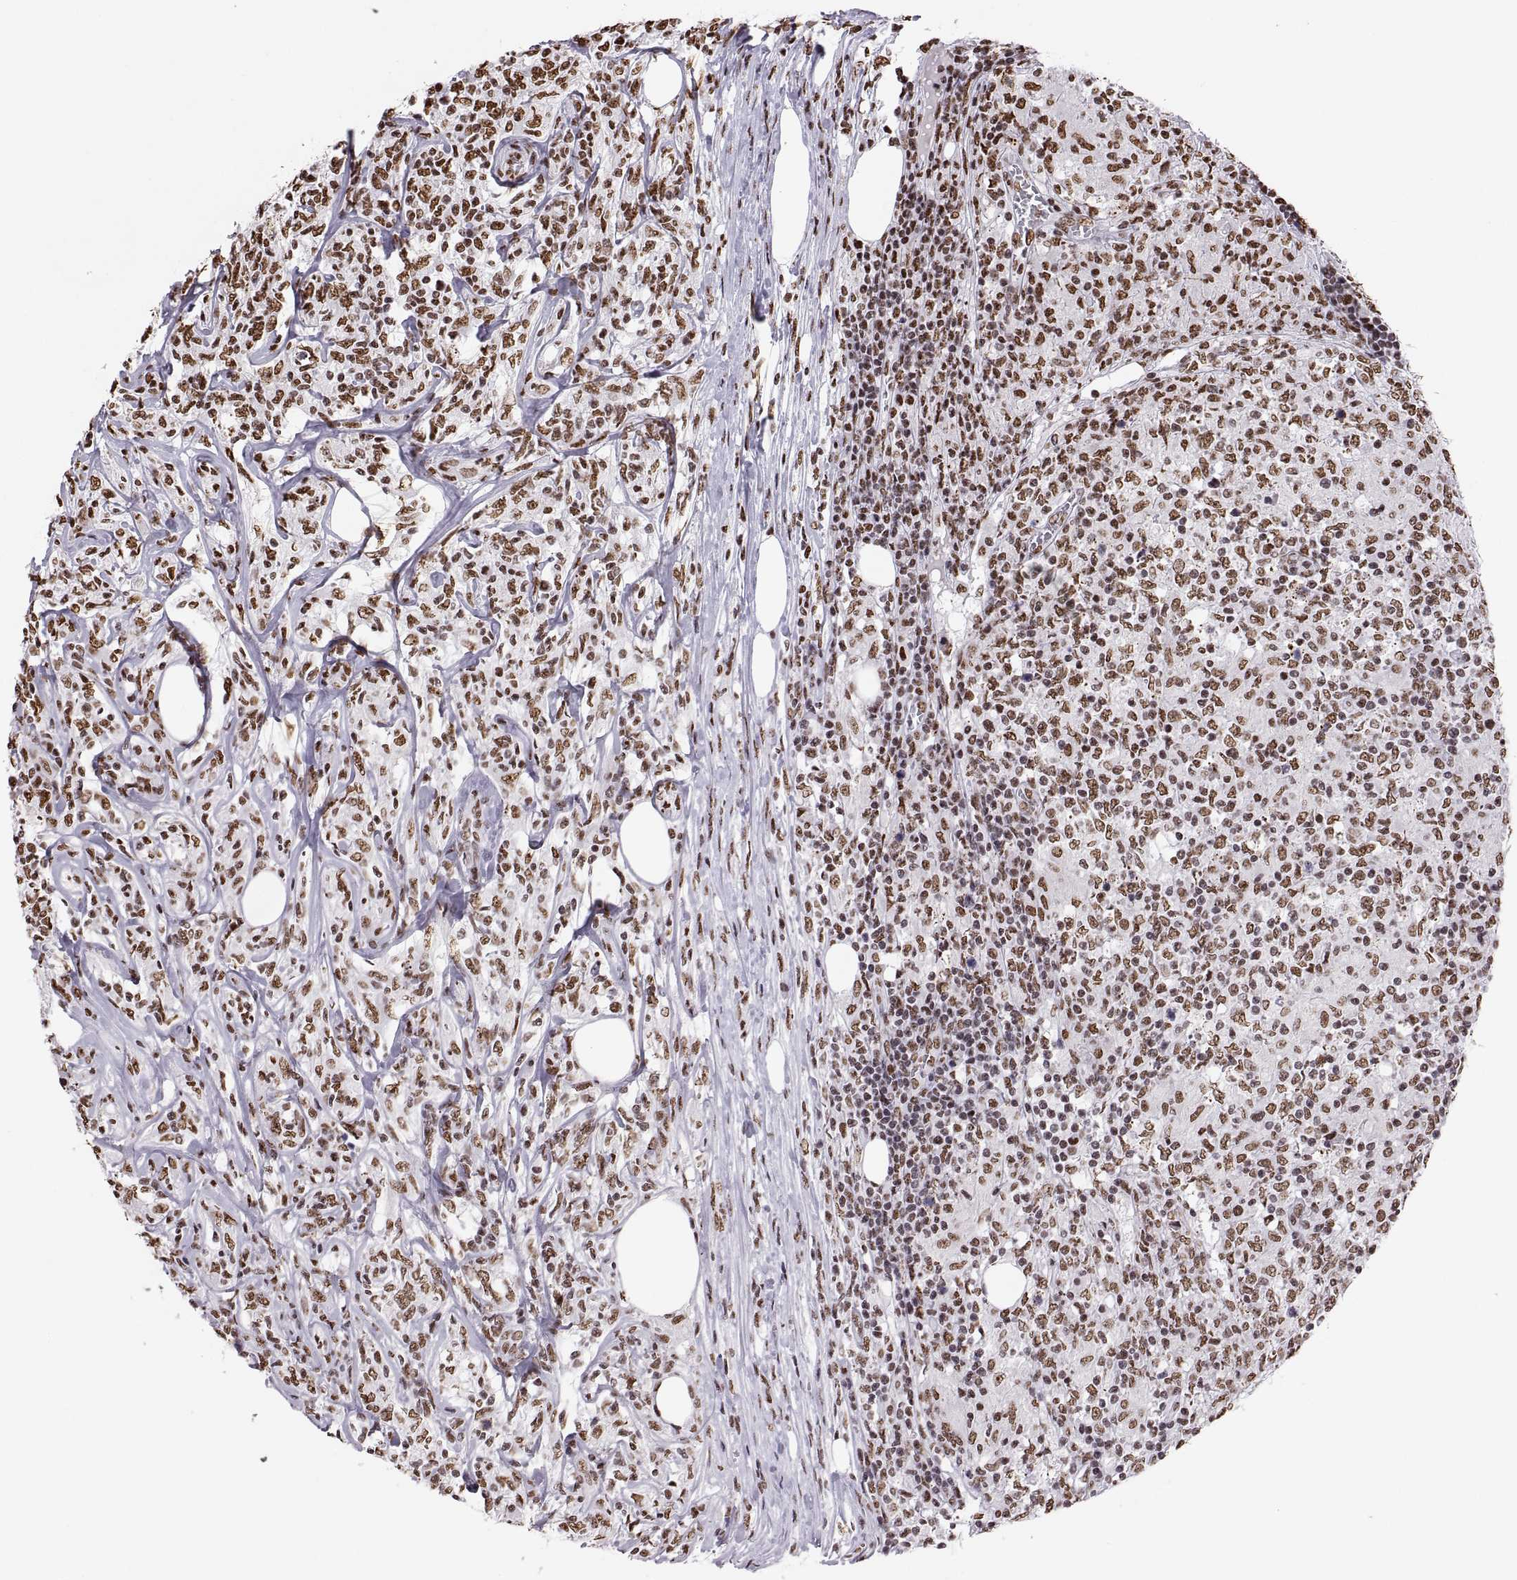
{"staining": {"intensity": "moderate", "quantity": ">75%", "location": "nuclear"}, "tissue": "lymphoma", "cell_type": "Tumor cells", "image_type": "cancer", "snomed": [{"axis": "morphology", "description": "Malignant lymphoma, non-Hodgkin's type, High grade"}, {"axis": "topography", "description": "Lymph node"}], "caption": "A micrograph of human high-grade malignant lymphoma, non-Hodgkin's type stained for a protein reveals moderate nuclear brown staining in tumor cells.", "gene": "SNAI1", "patient": {"sex": "female", "age": 84}}